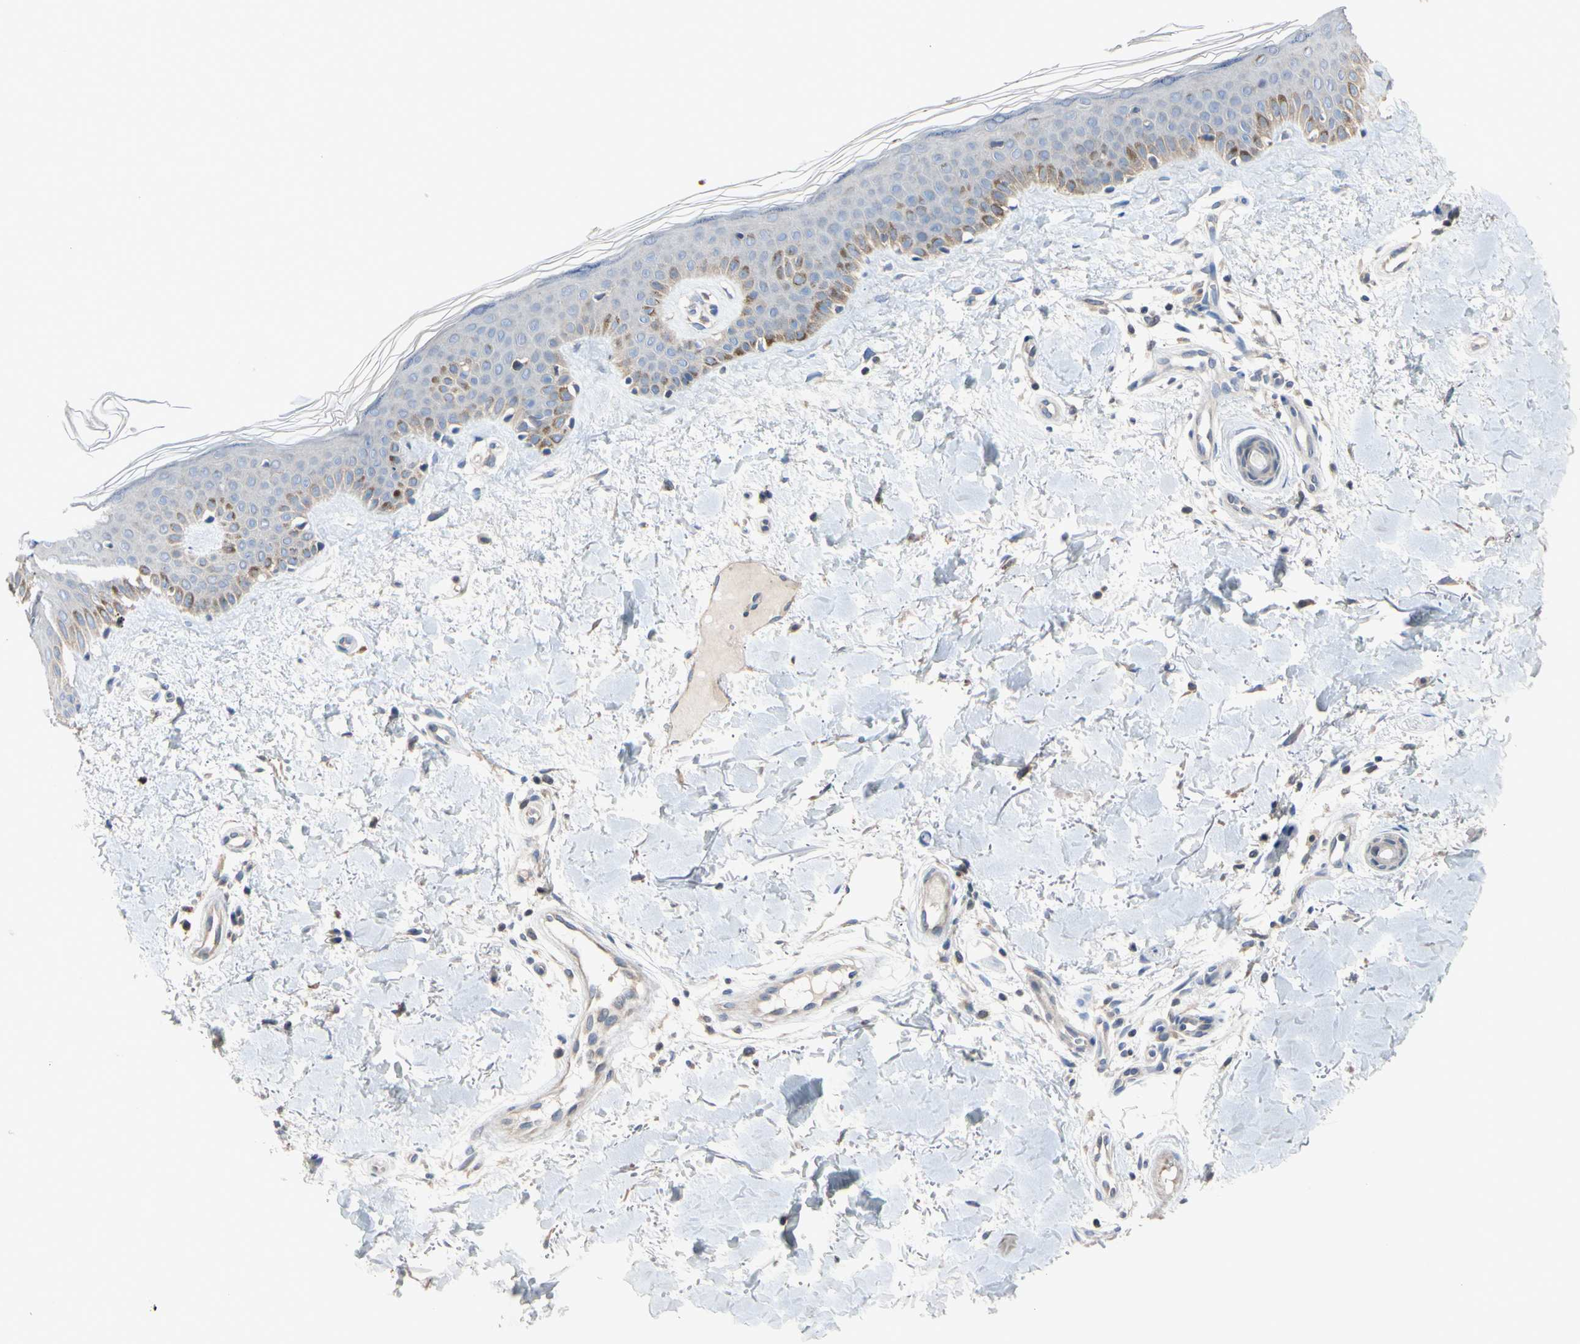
{"staining": {"intensity": "negative", "quantity": "none", "location": "none"}, "tissue": "skin", "cell_type": "Fibroblasts", "image_type": "normal", "snomed": [{"axis": "morphology", "description": "Normal tissue, NOS"}, {"axis": "topography", "description": "Skin"}], "caption": "Fibroblasts show no significant positivity in unremarkable skin. (Brightfield microscopy of DAB (3,3'-diaminobenzidine) IHC at high magnification).", "gene": "TTC14", "patient": {"sex": "male", "age": 67}}